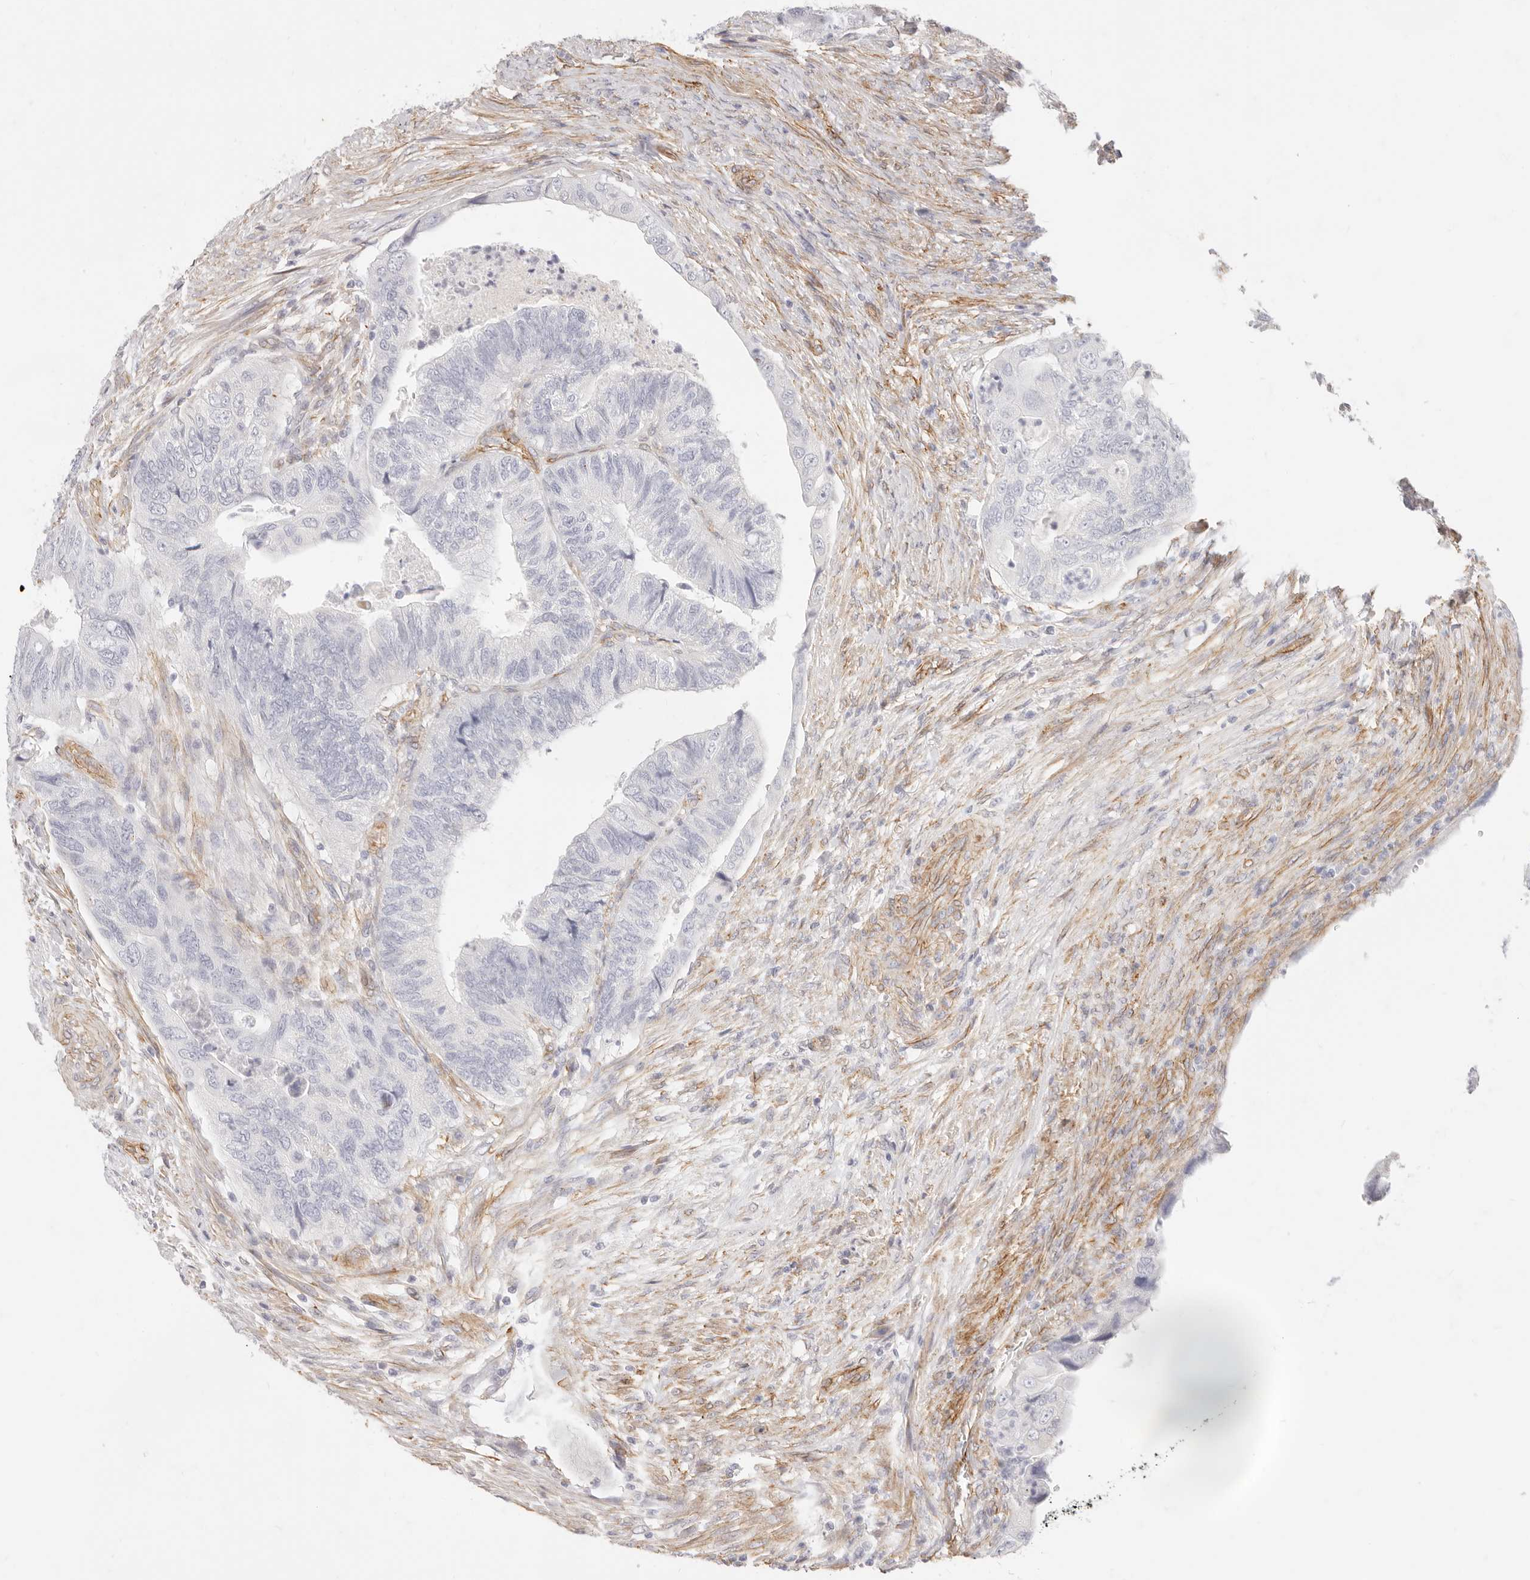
{"staining": {"intensity": "negative", "quantity": "none", "location": "none"}, "tissue": "colorectal cancer", "cell_type": "Tumor cells", "image_type": "cancer", "snomed": [{"axis": "morphology", "description": "Adenocarcinoma, NOS"}, {"axis": "topography", "description": "Rectum"}], "caption": "DAB (3,3'-diaminobenzidine) immunohistochemical staining of colorectal adenocarcinoma demonstrates no significant positivity in tumor cells.", "gene": "NUS1", "patient": {"sex": "male", "age": 63}}